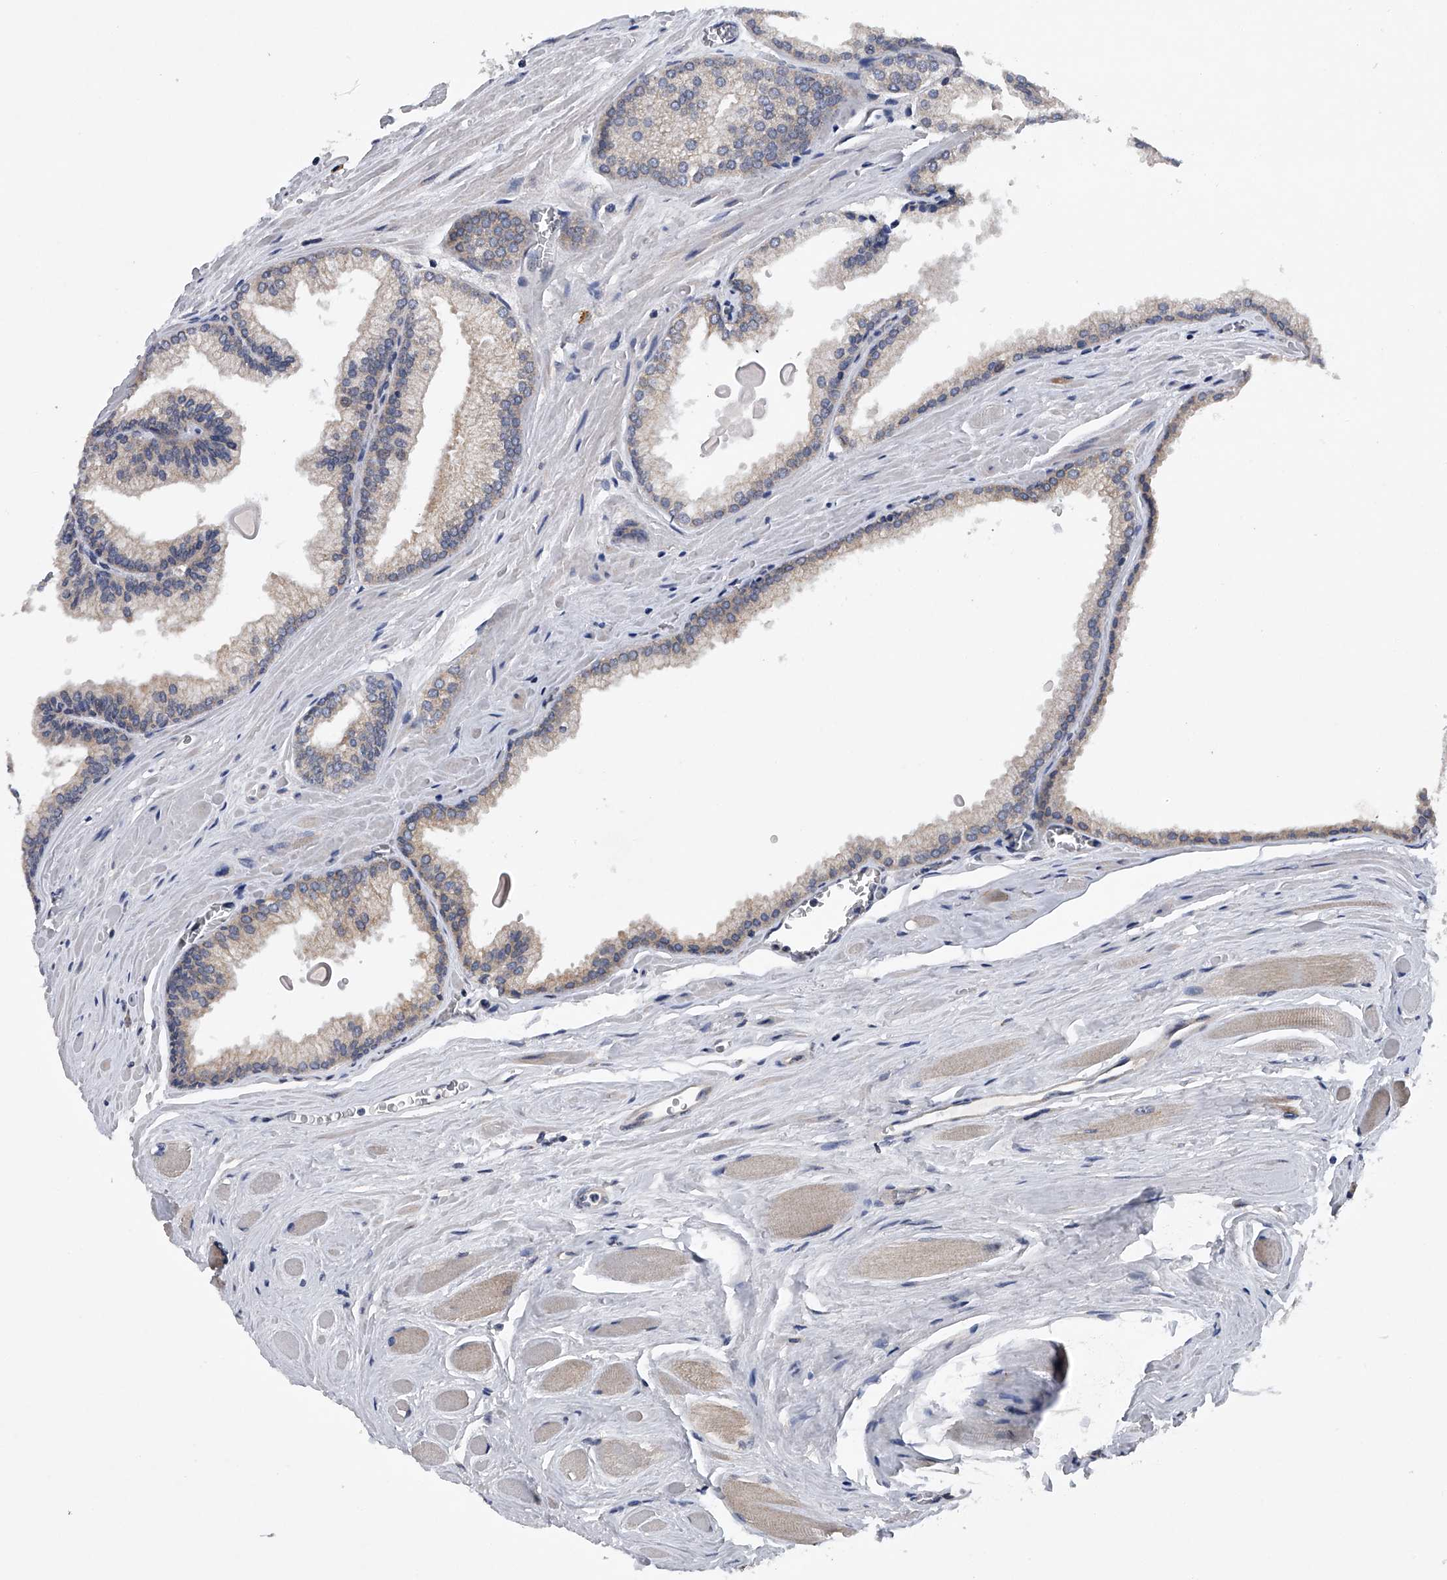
{"staining": {"intensity": "negative", "quantity": "none", "location": "none"}, "tissue": "prostate cancer", "cell_type": "Tumor cells", "image_type": "cancer", "snomed": [{"axis": "morphology", "description": "Adenocarcinoma, Low grade"}, {"axis": "topography", "description": "Prostate"}], "caption": "This is a image of immunohistochemistry (IHC) staining of prostate cancer (low-grade adenocarcinoma), which shows no expression in tumor cells. The staining is performed using DAB brown chromogen with nuclei counter-stained in using hematoxylin.", "gene": "RNF5", "patient": {"sex": "male", "age": 59}}